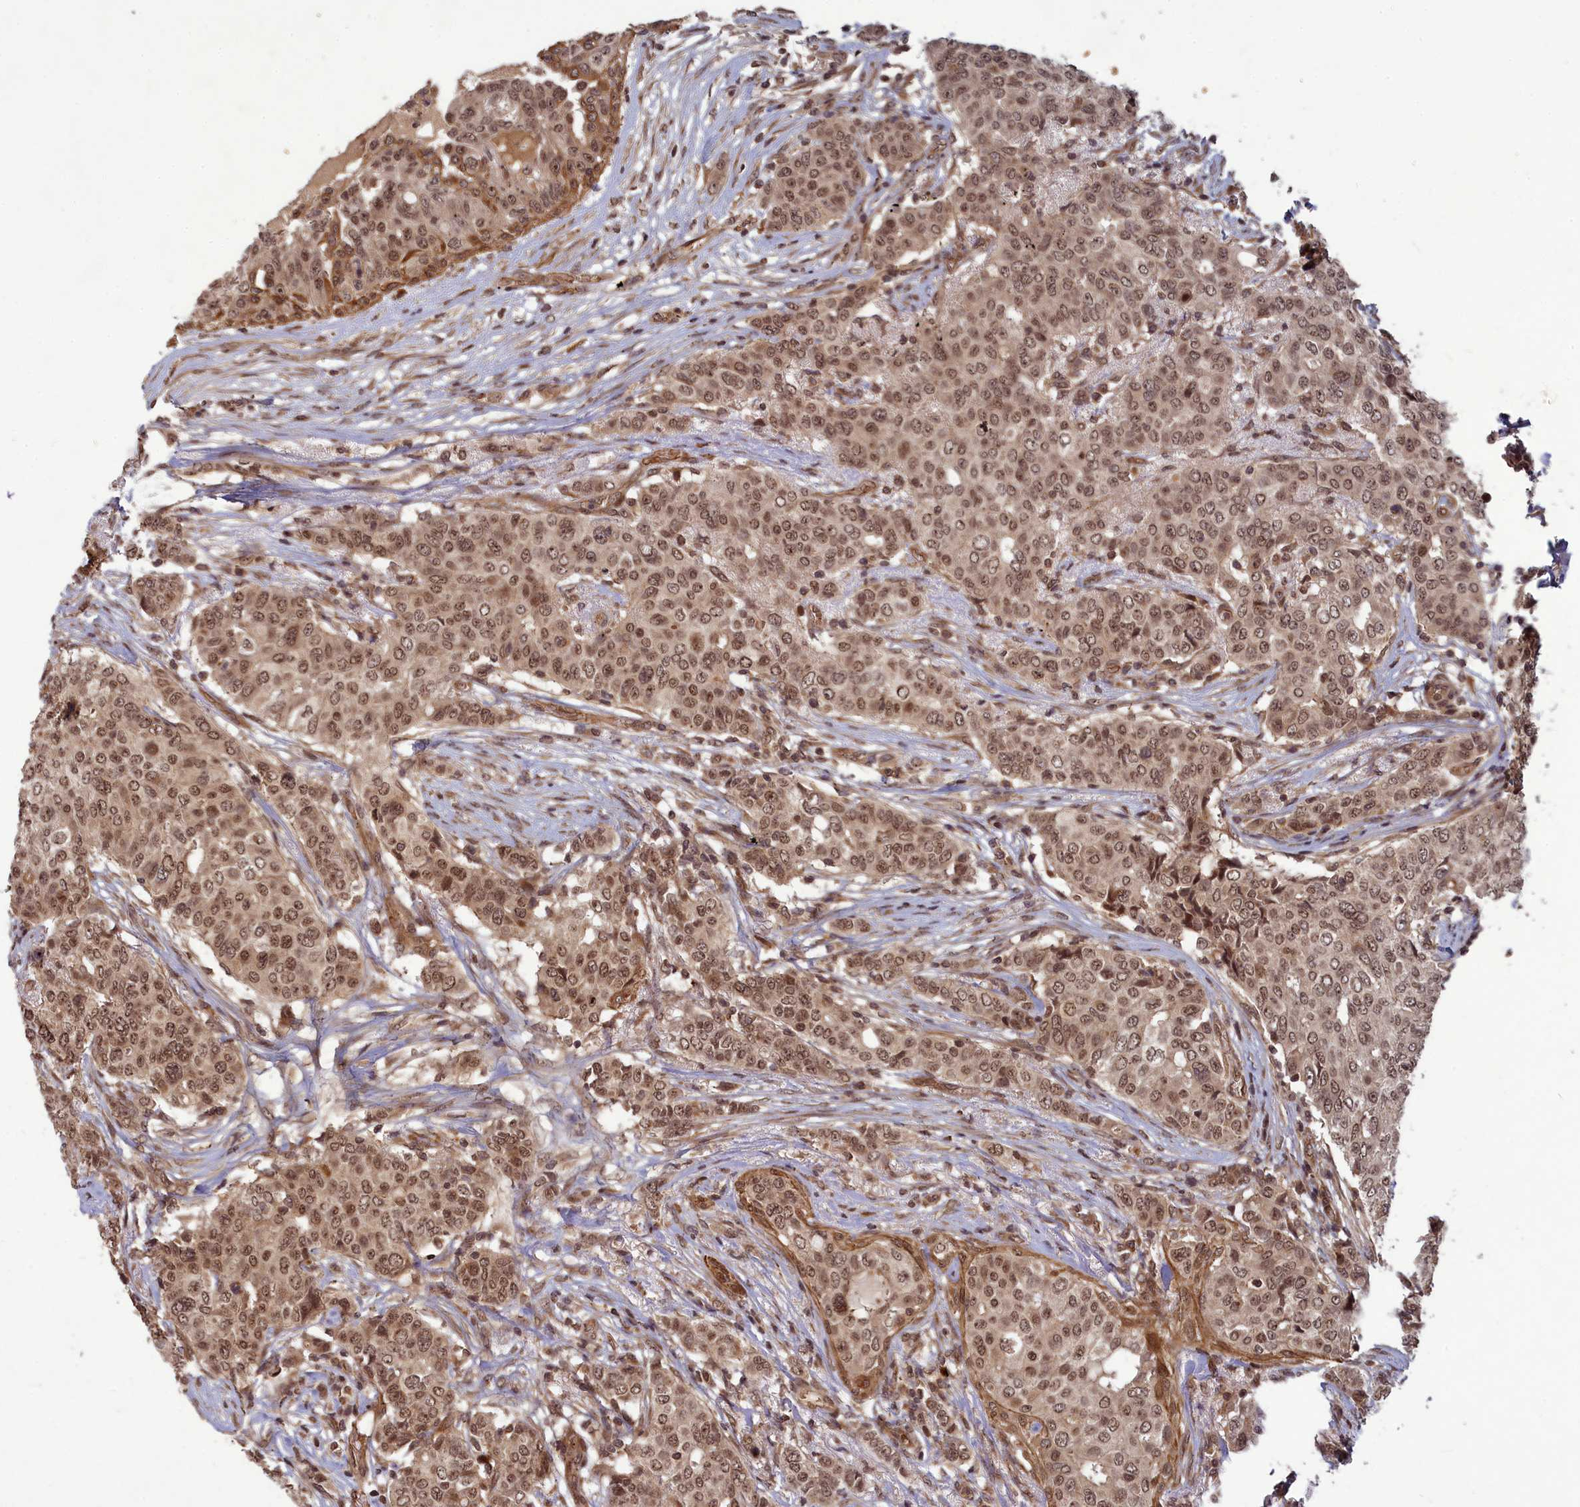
{"staining": {"intensity": "moderate", "quantity": ">75%", "location": "nuclear"}, "tissue": "breast cancer", "cell_type": "Tumor cells", "image_type": "cancer", "snomed": [{"axis": "morphology", "description": "Lobular carcinoma"}, {"axis": "topography", "description": "Breast"}], "caption": "The immunohistochemical stain labels moderate nuclear staining in tumor cells of breast cancer tissue.", "gene": "SRMS", "patient": {"sex": "female", "age": 51}}